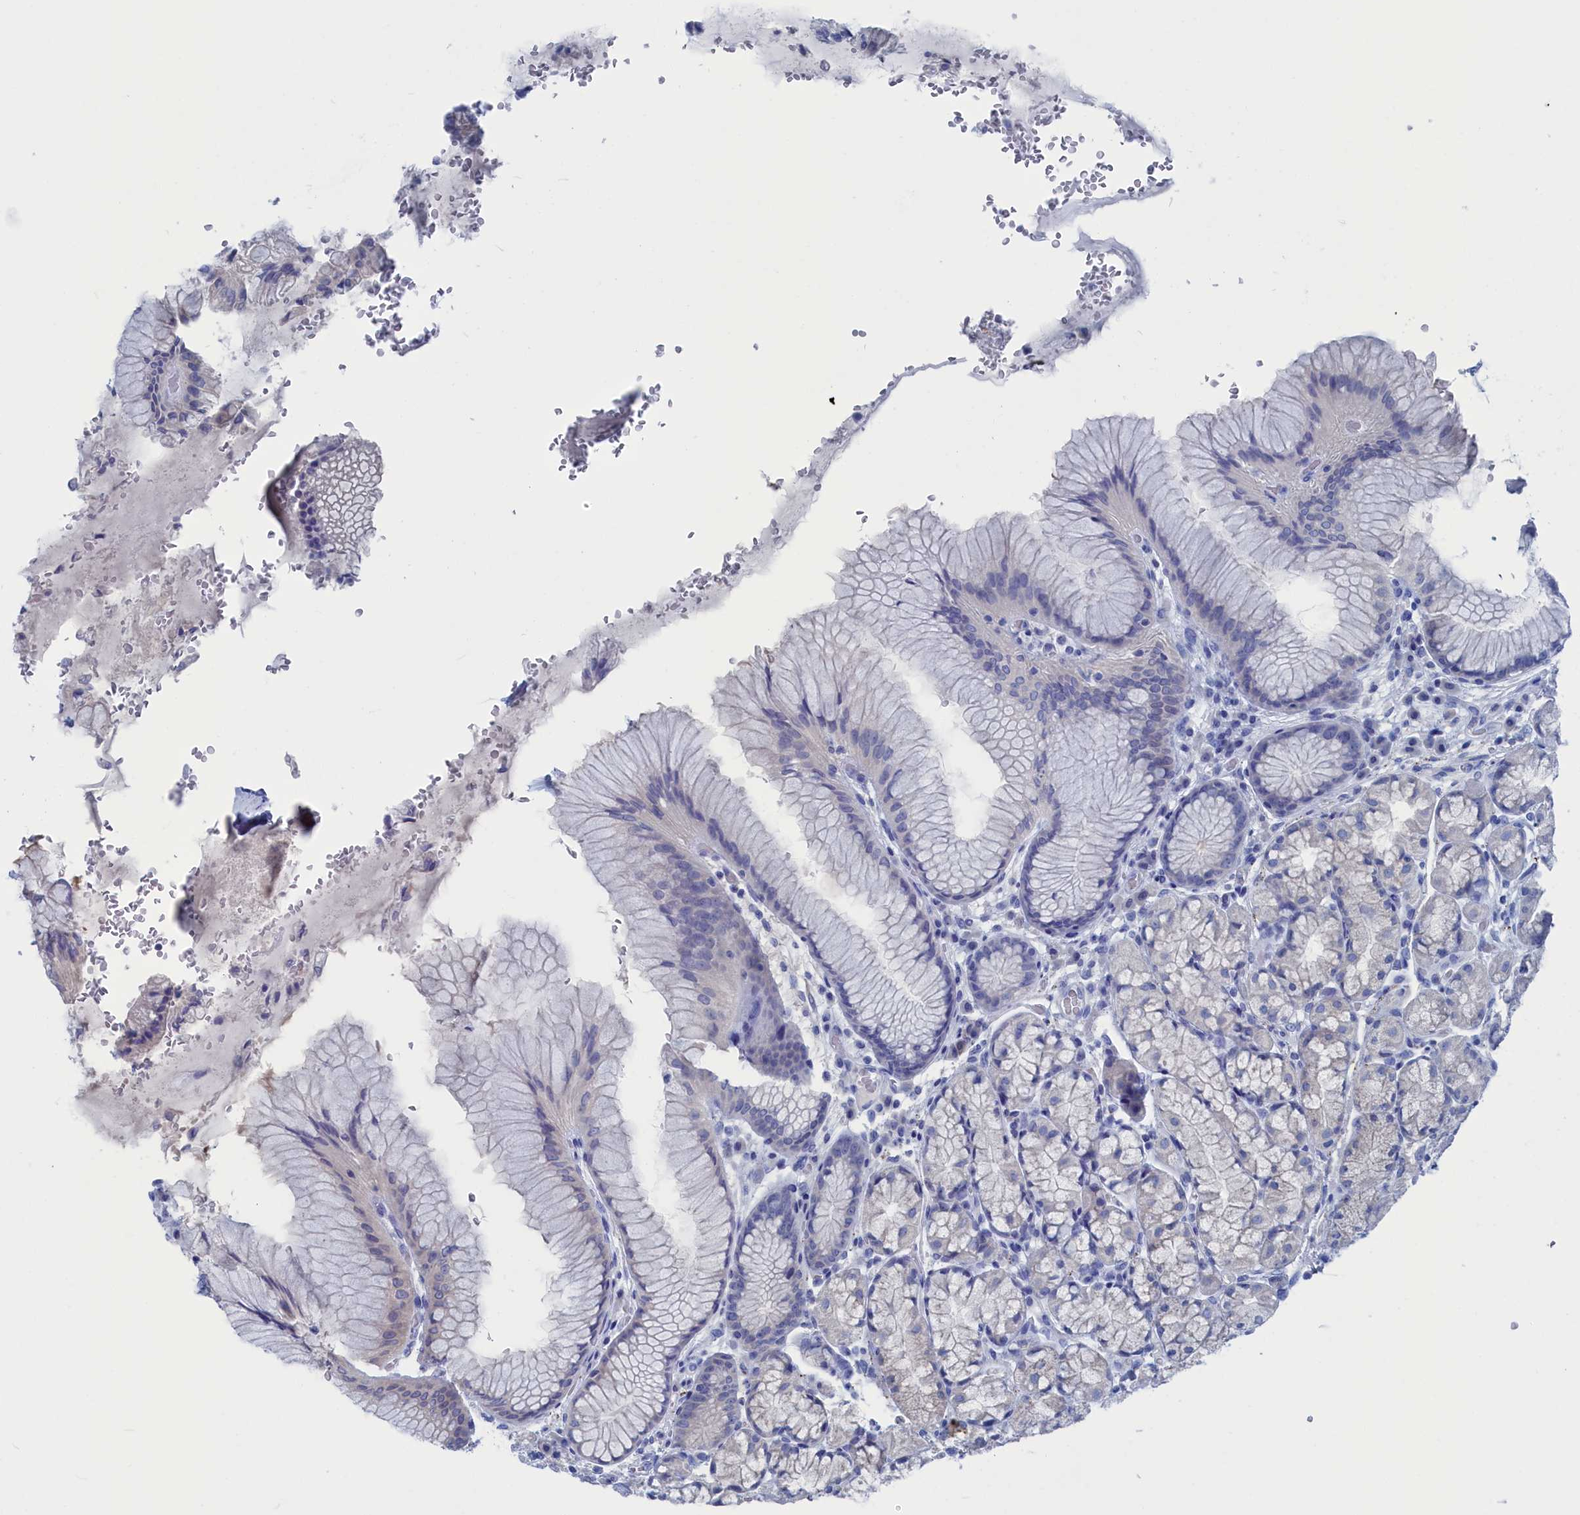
{"staining": {"intensity": "weak", "quantity": "<25%", "location": "cytoplasmic/membranous"}, "tissue": "stomach", "cell_type": "Glandular cells", "image_type": "normal", "snomed": [{"axis": "morphology", "description": "Normal tissue, NOS"}, {"axis": "topography", "description": "Stomach"}], "caption": "The image exhibits no significant expression in glandular cells of stomach. (DAB (3,3'-diaminobenzidine) immunohistochemistry (IHC), high magnification).", "gene": "CEND1", "patient": {"sex": "male", "age": 63}}